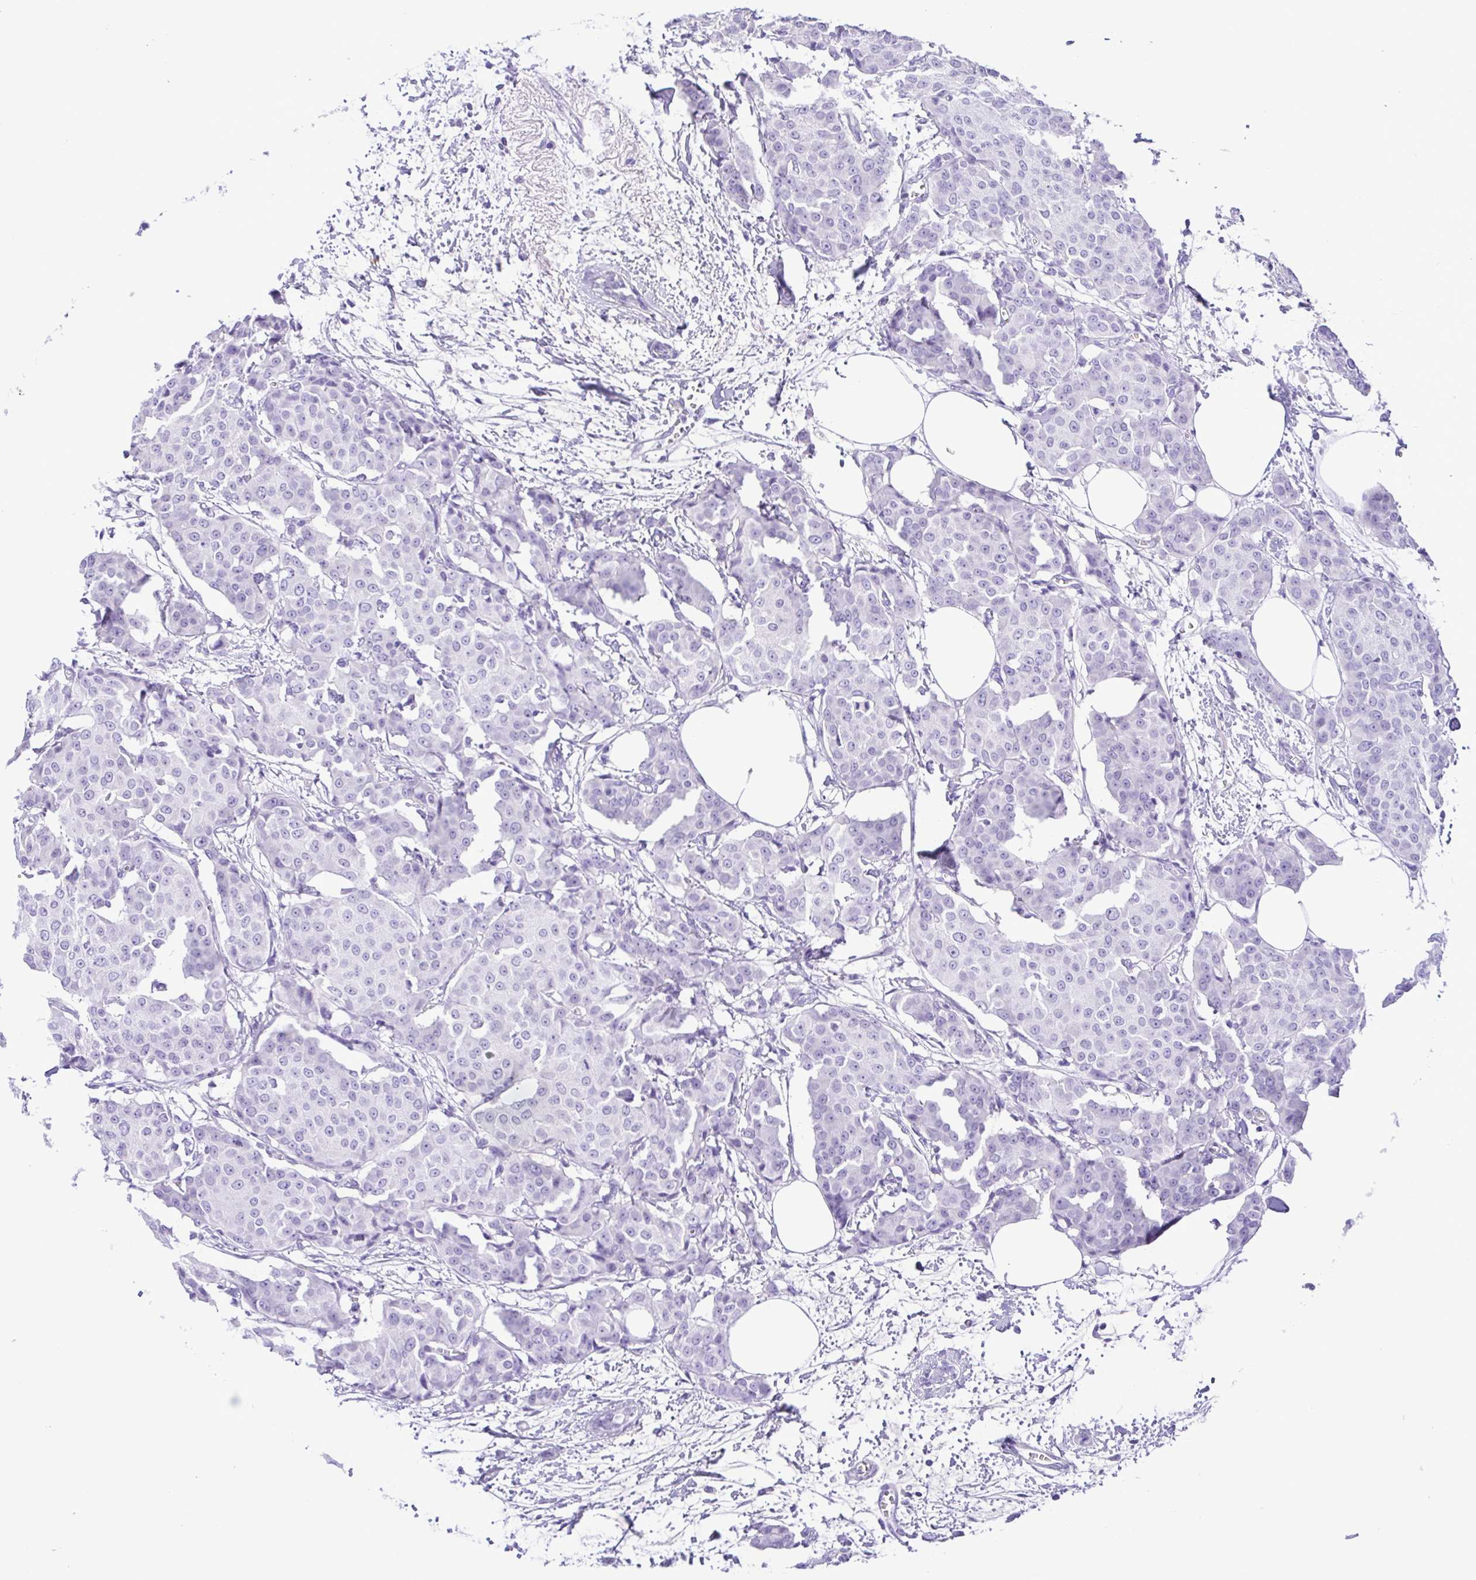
{"staining": {"intensity": "negative", "quantity": "none", "location": "none"}, "tissue": "breast cancer", "cell_type": "Tumor cells", "image_type": "cancer", "snomed": [{"axis": "morphology", "description": "Duct carcinoma"}, {"axis": "topography", "description": "Breast"}], "caption": "Tumor cells show no significant positivity in infiltrating ductal carcinoma (breast).", "gene": "OVGP1", "patient": {"sex": "female", "age": 91}}